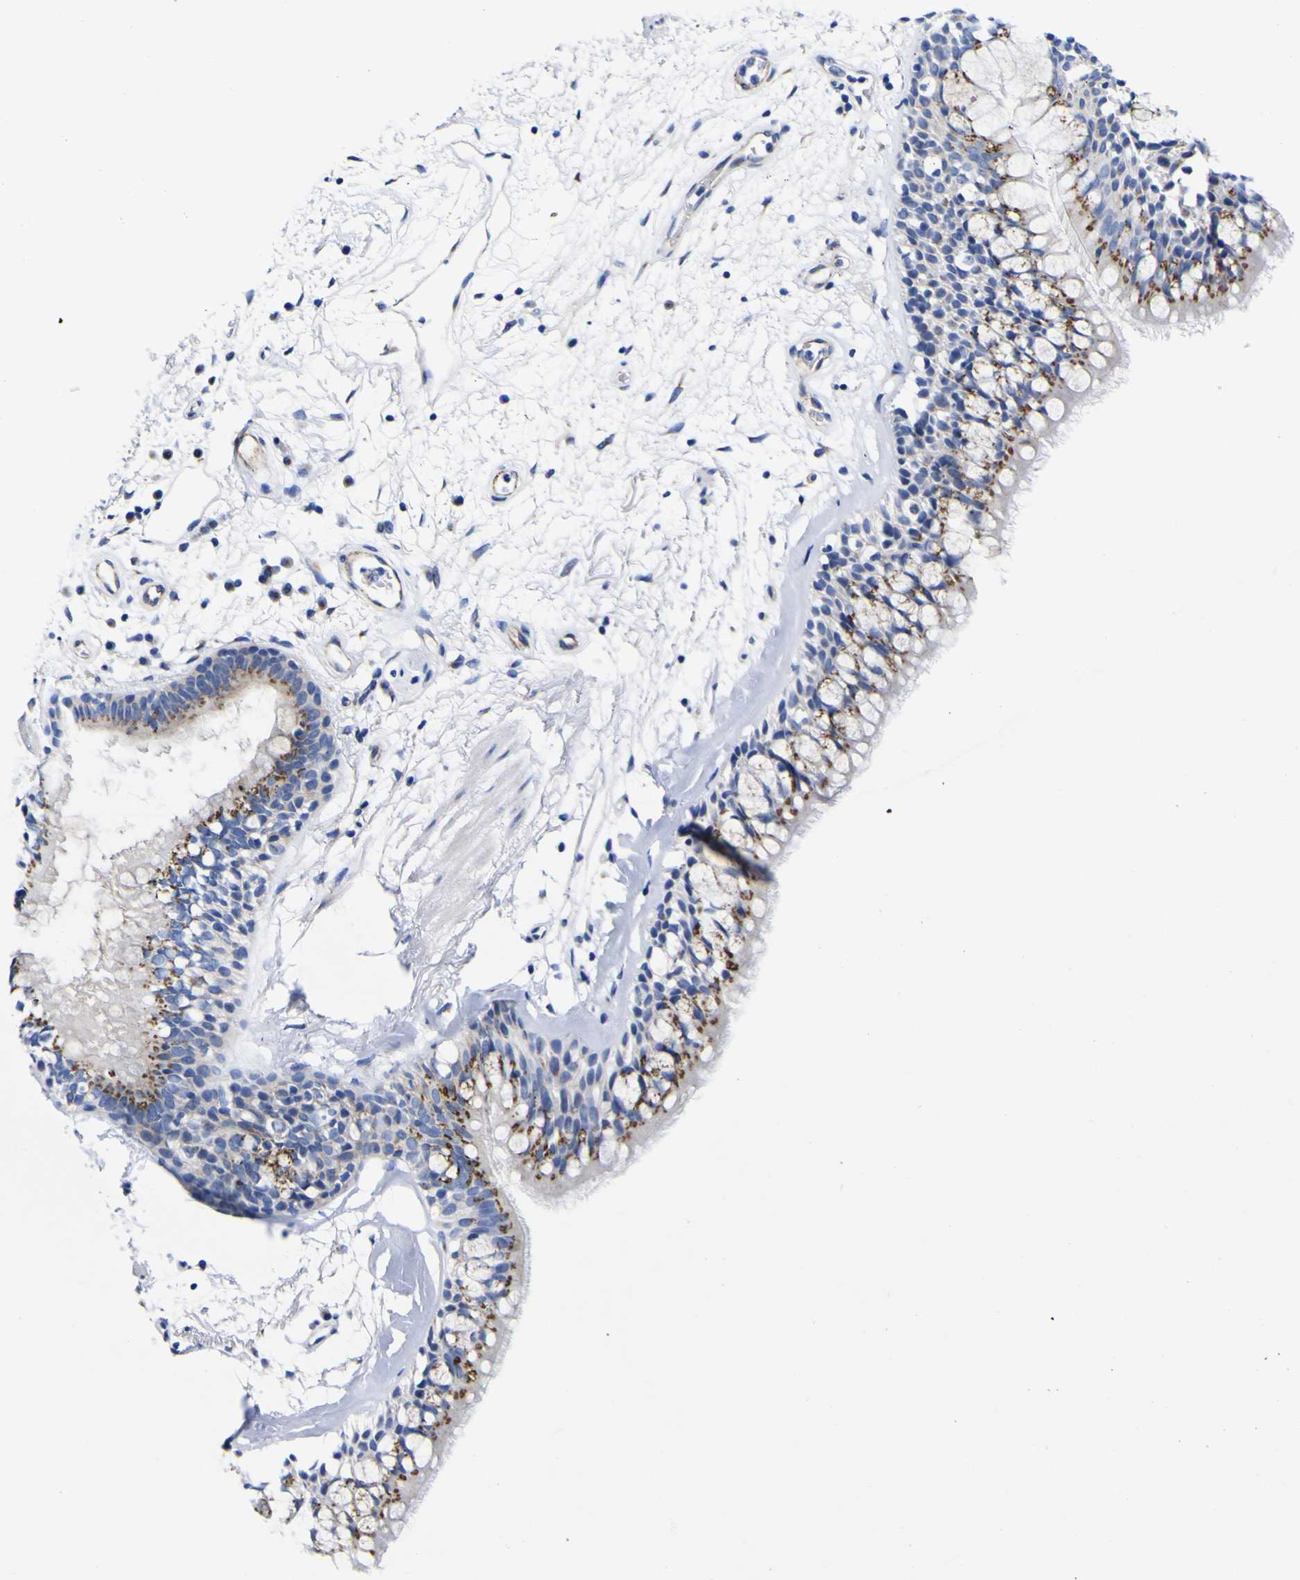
{"staining": {"intensity": "moderate", "quantity": "25%-75%", "location": "cytoplasmic/membranous"}, "tissue": "bronchus", "cell_type": "Respiratory epithelial cells", "image_type": "normal", "snomed": [{"axis": "morphology", "description": "Normal tissue, NOS"}, {"axis": "morphology", "description": "Adenocarcinoma, NOS"}, {"axis": "topography", "description": "Bronchus"}, {"axis": "topography", "description": "Lung"}], "caption": "Moderate cytoplasmic/membranous expression for a protein is present in approximately 25%-75% of respiratory epithelial cells of unremarkable bronchus using immunohistochemistry.", "gene": "GOLM1", "patient": {"sex": "female", "age": 54}}